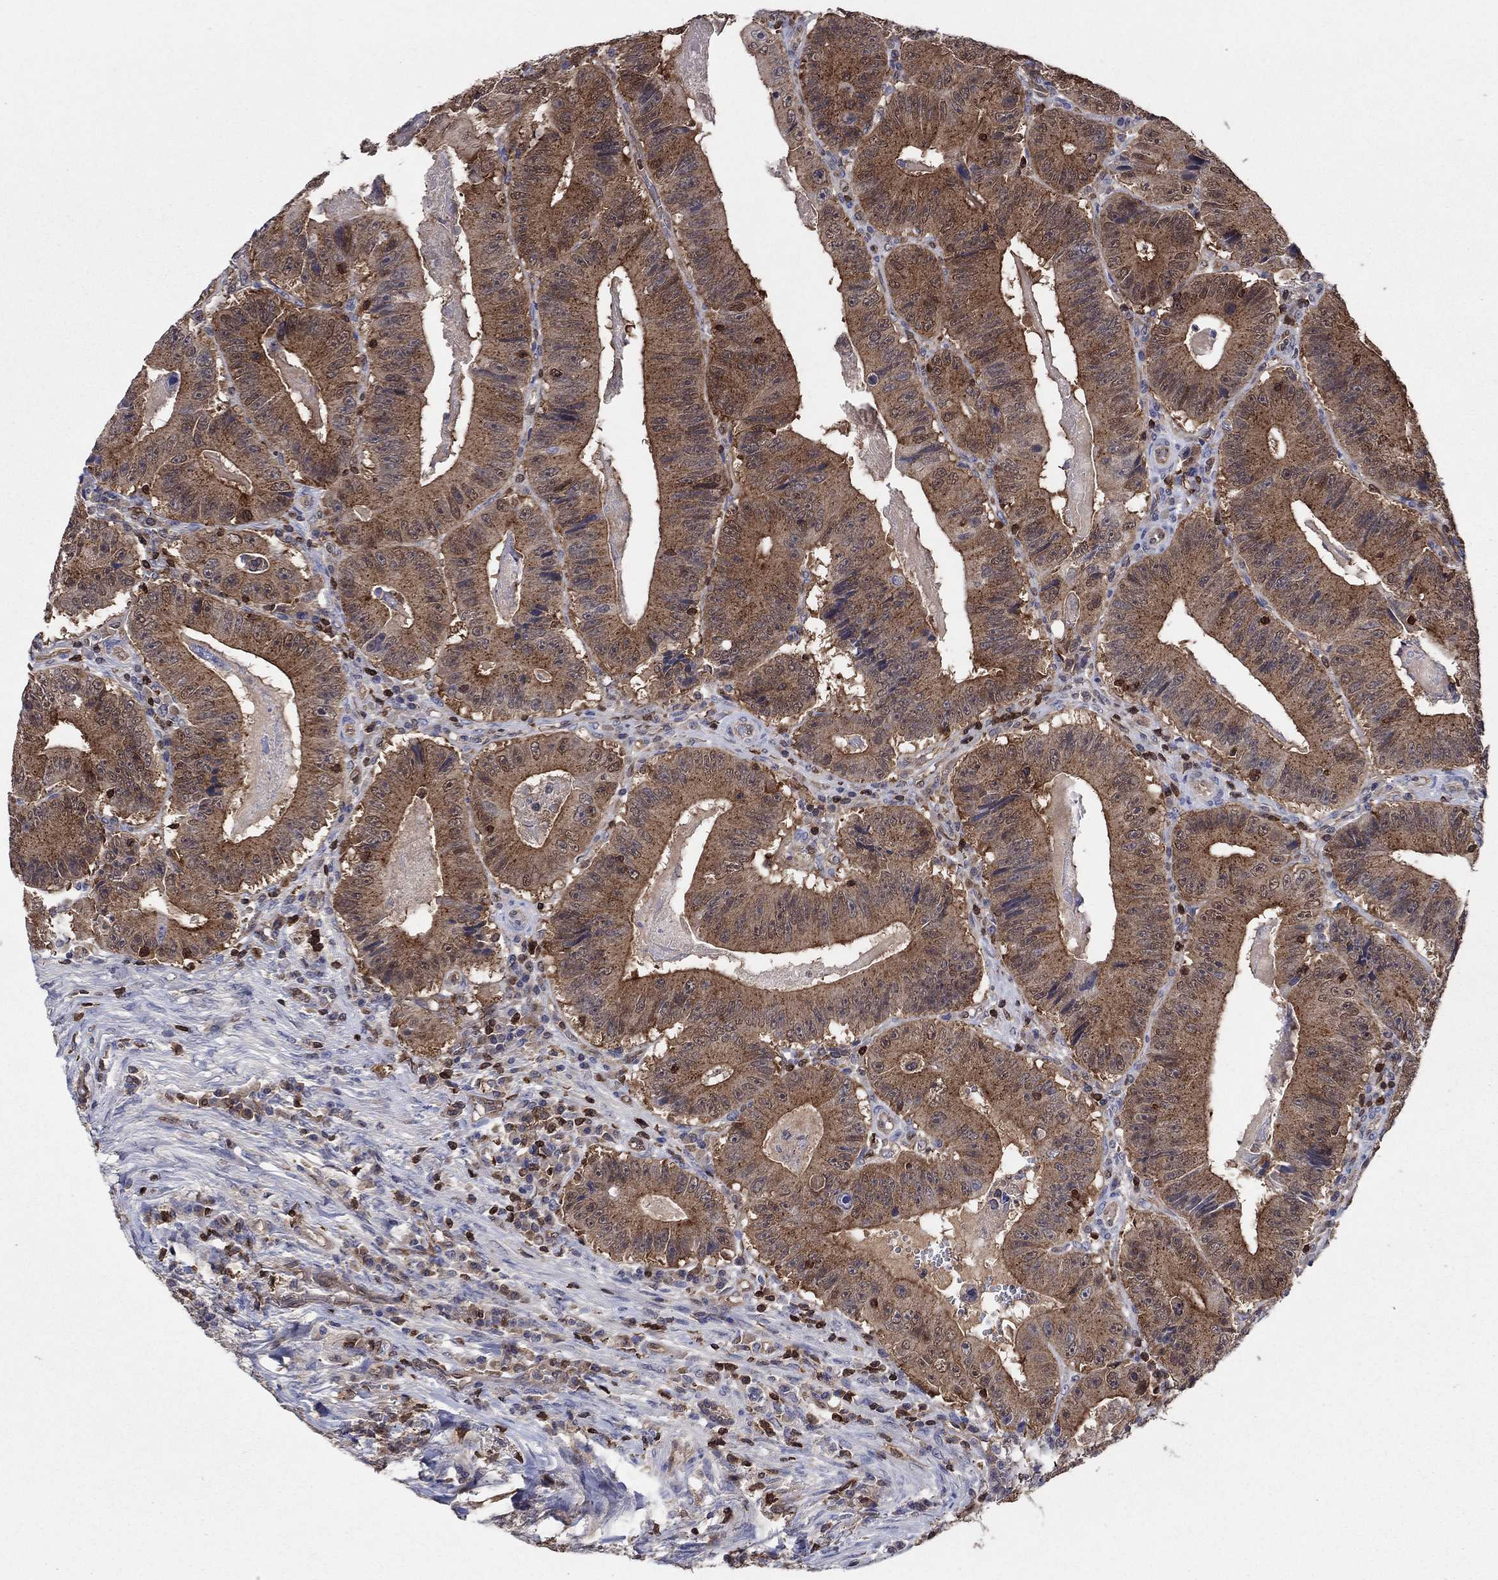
{"staining": {"intensity": "strong", "quantity": "25%-75%", "location": "cytoplasmic/membranous"}, "tissue": "colorectal cancer", "cell_type": "Tumor cells", "image_type": "cancer", "snomed": [{"axis": "morphology", "description": "Adenocarcinoma, NOS"}, {"axis": "topography", "description": "Colon"}], "caption": "Immunohistochemical staining of human adenocarcinoma (colorectal) shows strong cytoplasmic/membranous protein positivity in about 25%-75% of tumor cells.", "gene": "AGFG2", "patient": {"sex": "female", "age": 86}}